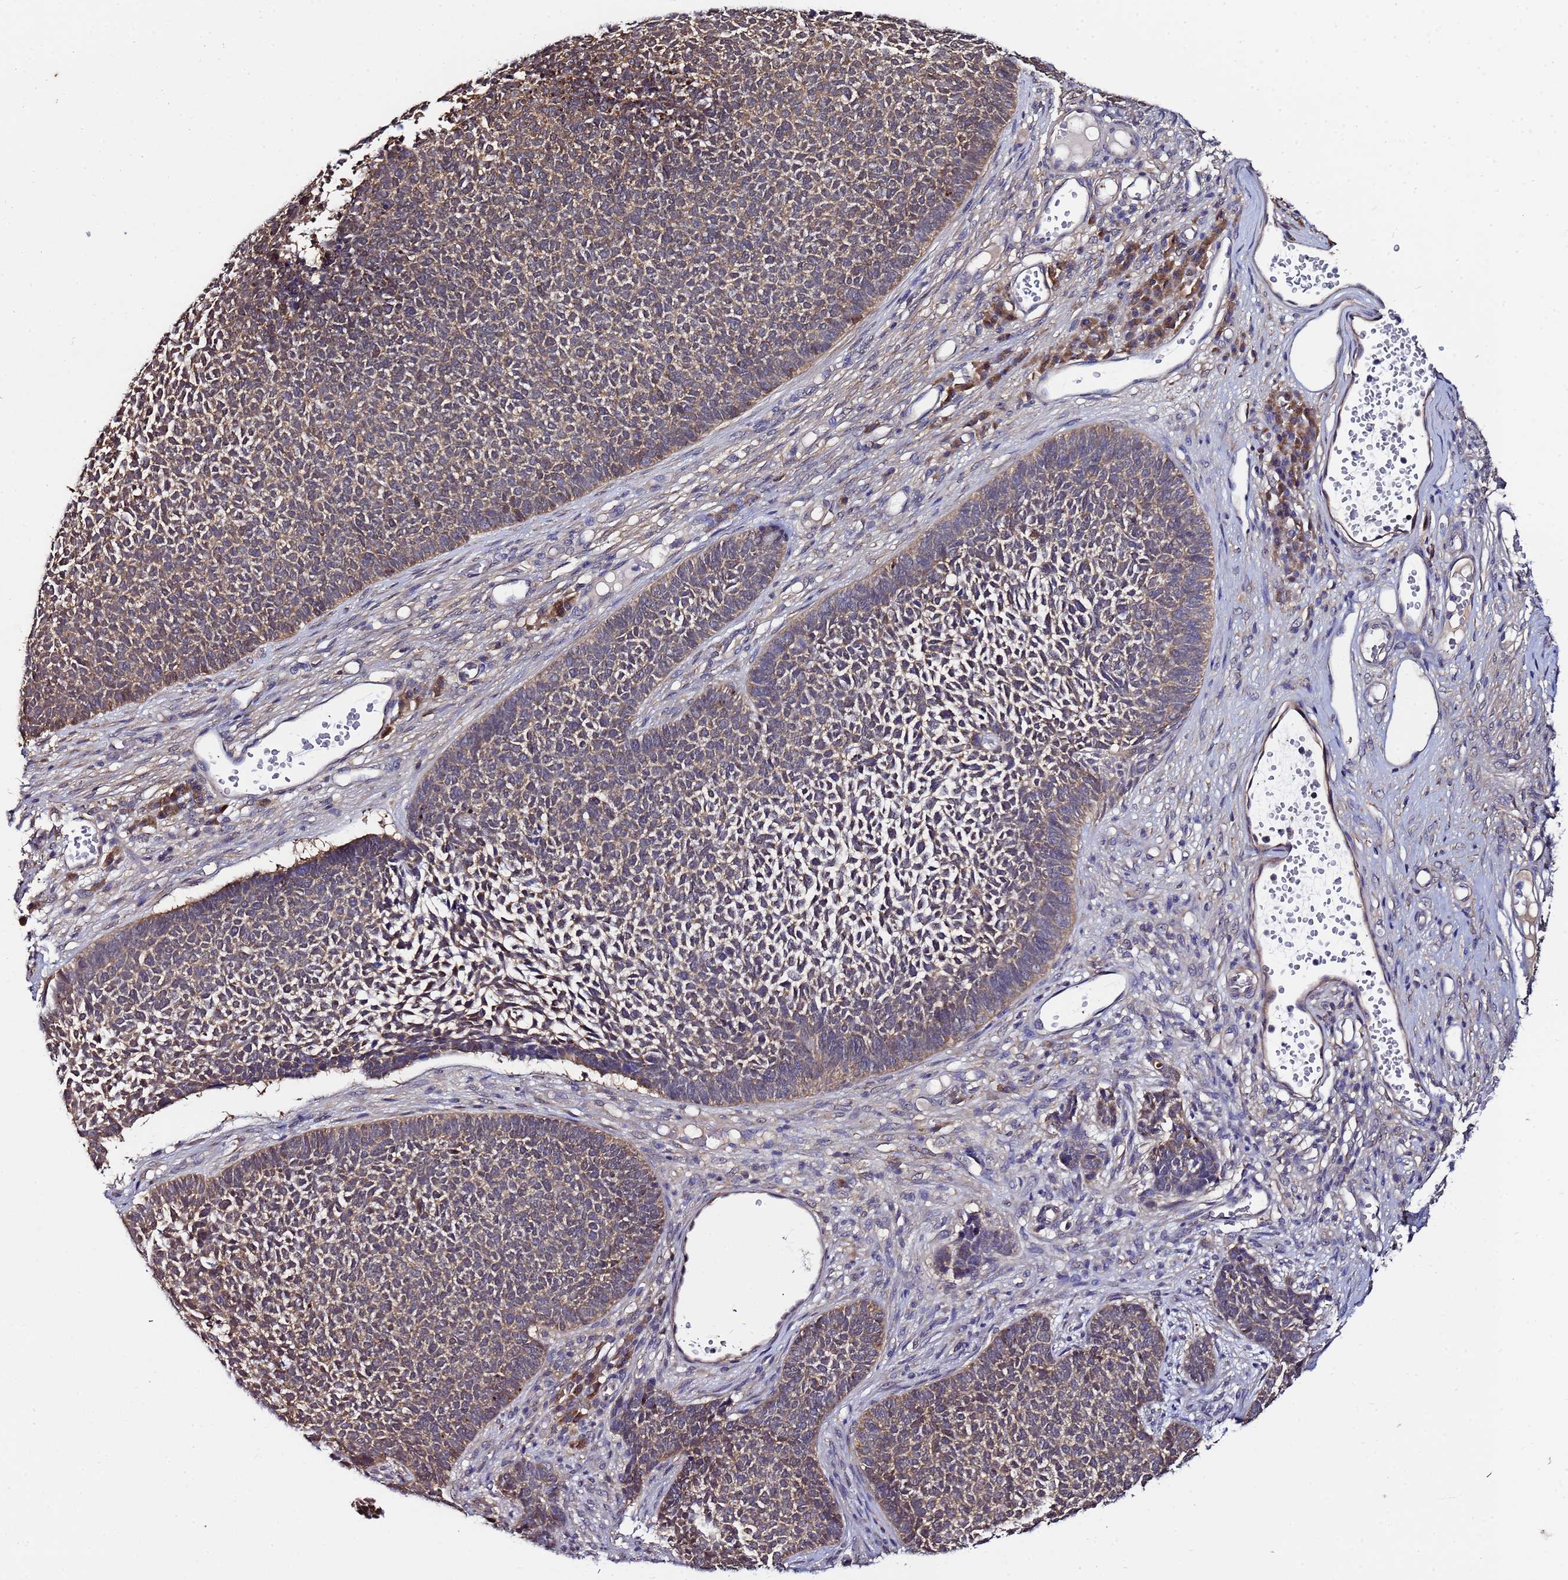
{"staining": {"intensity": "weak", "quantity": ">75%", "location": "cytoplasmic/membranous"}, "tissue": "skin cancer", "cell_type": "Tumor cells", "image_type": "cancer", "snomed": [{"axis": "morphology", "description": "Basal cell carcinoma"}, {"axis": "topography", "description": "Skin"}], "caption": "Immunohistochemistry (IHC) photomicrograph of neoplastic tissue: human skin cancer (basal cell carcinoma) stained using IHC shows low levels of weak protein expression localized specifically in the cytoplasmic/membranous of tumor cells, appearing as a cytoplasmic/membranous brown color.", "gene": "NAXE", "patient": {"sex": "female", "age": 84}}